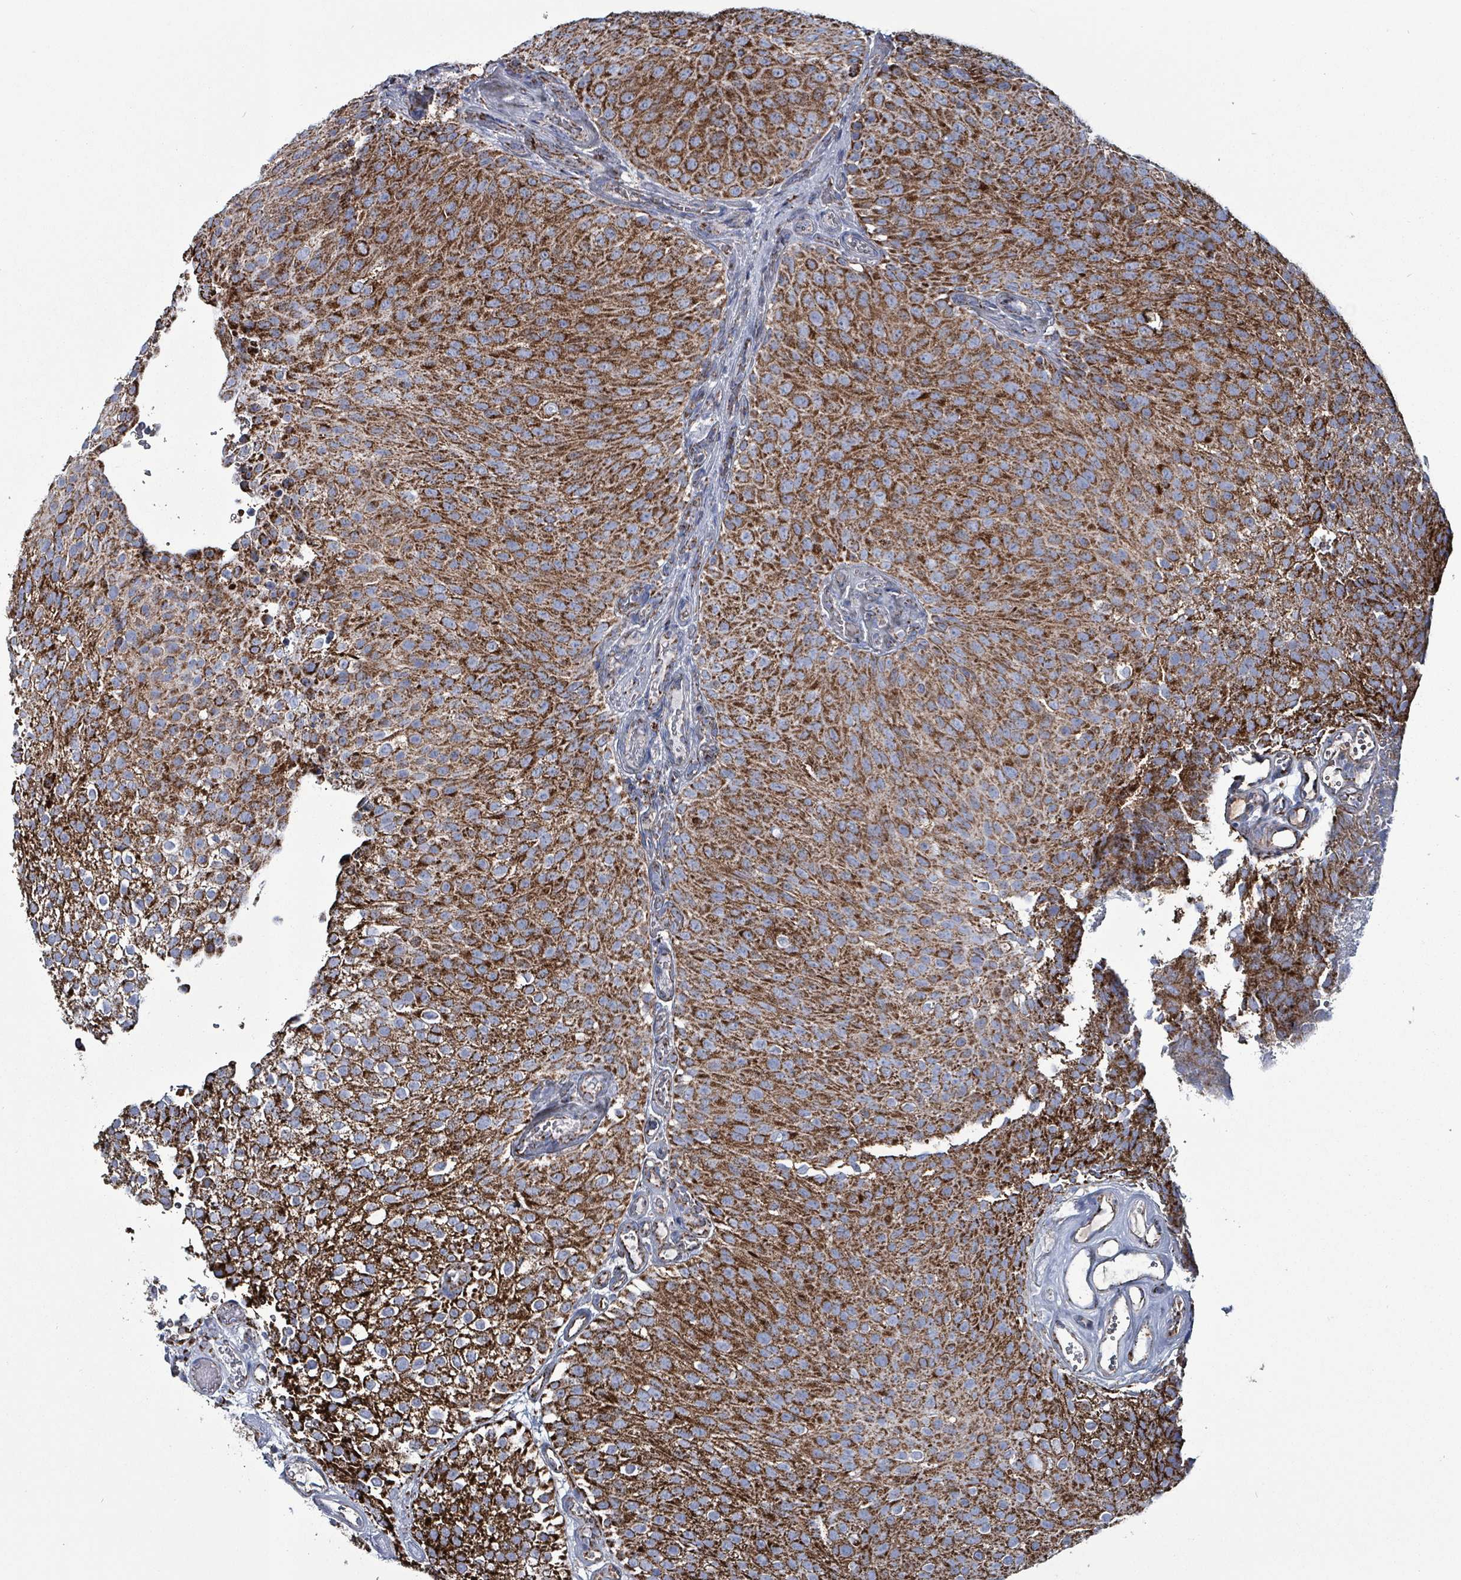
{"staining": {"intensity": "strong", "quantity": ">75%", "location": "cytoplasmic/membranous"}, "tissue": "urothelial cancer", "cell_type": "Tumor cells", "image_type": "cancer", "snomed": [{"axis": "morphology", "description": "Urothelial carcinoma, Low grade"}, {"axis": "topography", "description": "Urinary bladder"}], "caption": "Urothelial cancer stained with a protein marker shows strong staining in tumor cells.", "gene": "IDH3B", "patient": {"sex": "male", "age": 78}}